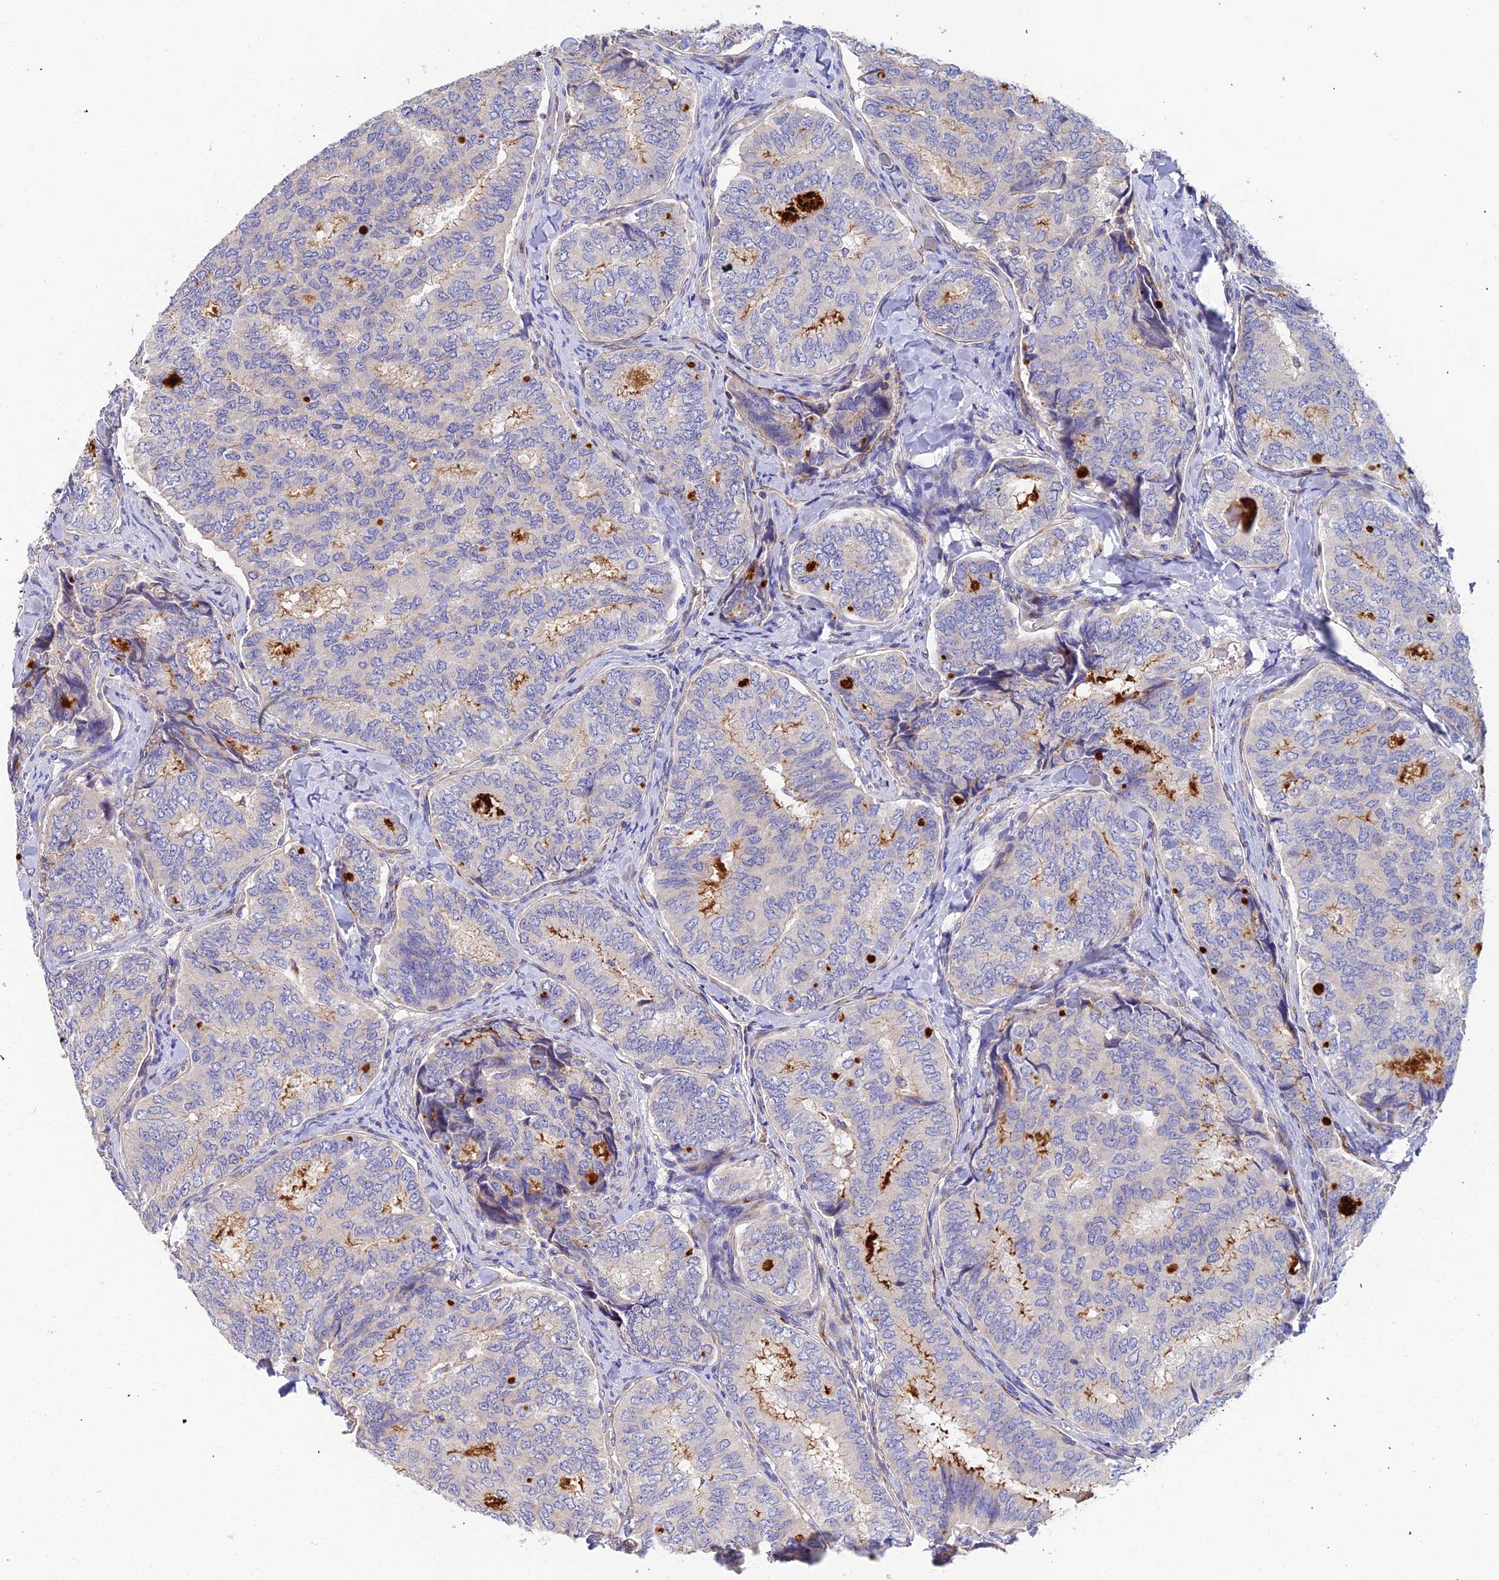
{"staining": {"intensity": "moderate", "quantity": "<25%", "location": "cytoplasmic/membranous"}, "tissue": "thyroid cancer", "cell_type": "Tumor cells", "image_type": "cancer", "snomed": [{"axis": "morphology", "description": "Papillary adenocarcinoma, NOS"}, {"axis": "topography", "description": "Thyroid gland"}], "caption": "Tumor cells display low levels of moderate cytoplasmic/membranous staining in approximately <25% of cells in thyroid cancer (papillary adenocarcinoma).", "gene": "ASPHD1", "patient": {"sex": "female", "age": 35}}